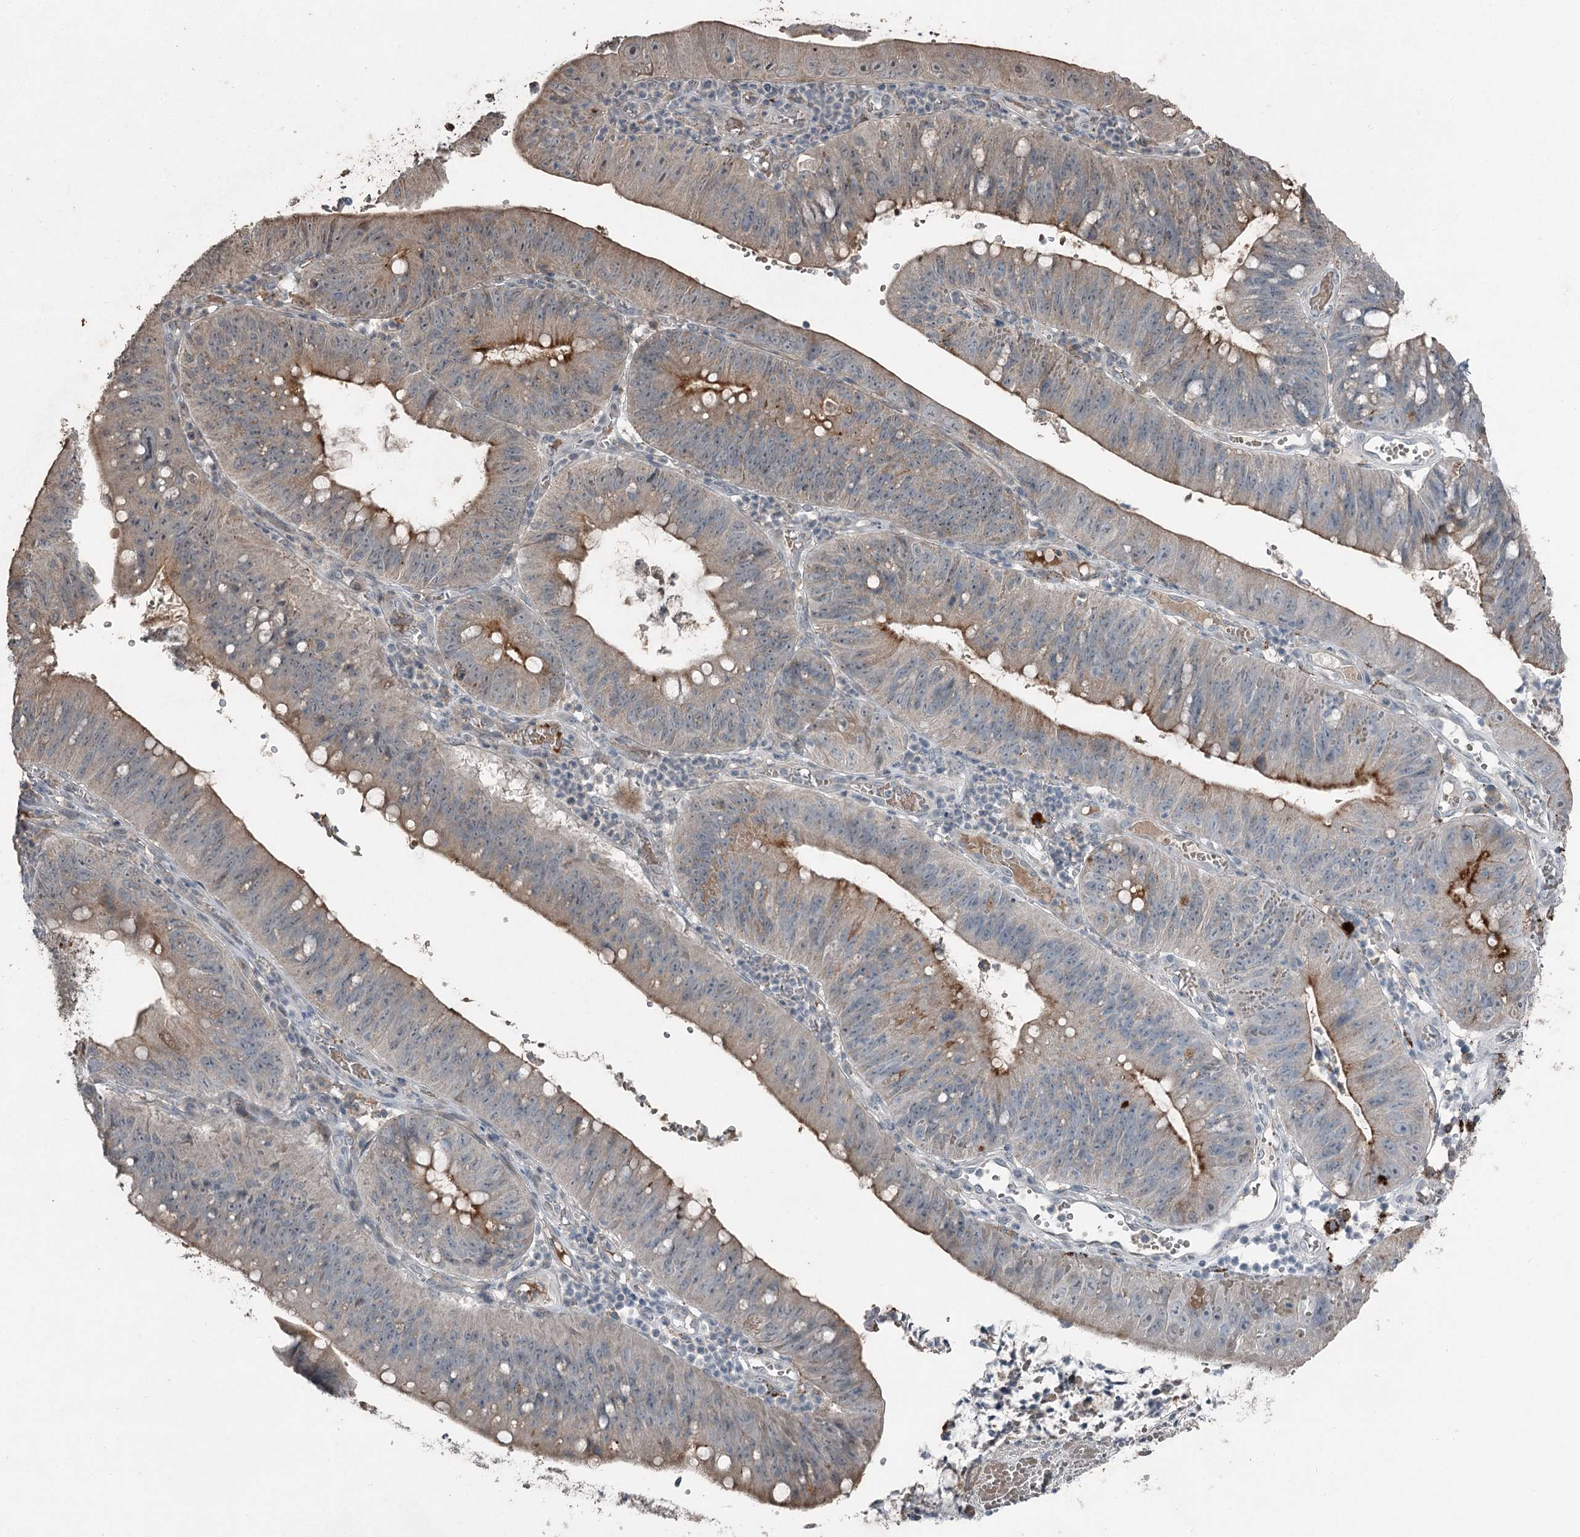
{"staining": {"intensity": "moderate", "quantity": "25%-75%", "location": "cytoplasmic/membranous"}, "tissue": "stomach cancer", "cell_type": "Tumor cells", "image_type": "cancer", "snomed": [{"axis": "morphology", "description": "Adenocarcinoma, NOS"}, {"axis": "topography", "description": "Stomach"}], "caption": "A high-resolution image shows immunohistochemistry staining of stomach cancer, which exhibits moderate cytoplasmic/membranous staining in about 25%-75% of tumor cells.", "gene": "SLC39A8", "patient": {"sex": "male", "age": 59}}